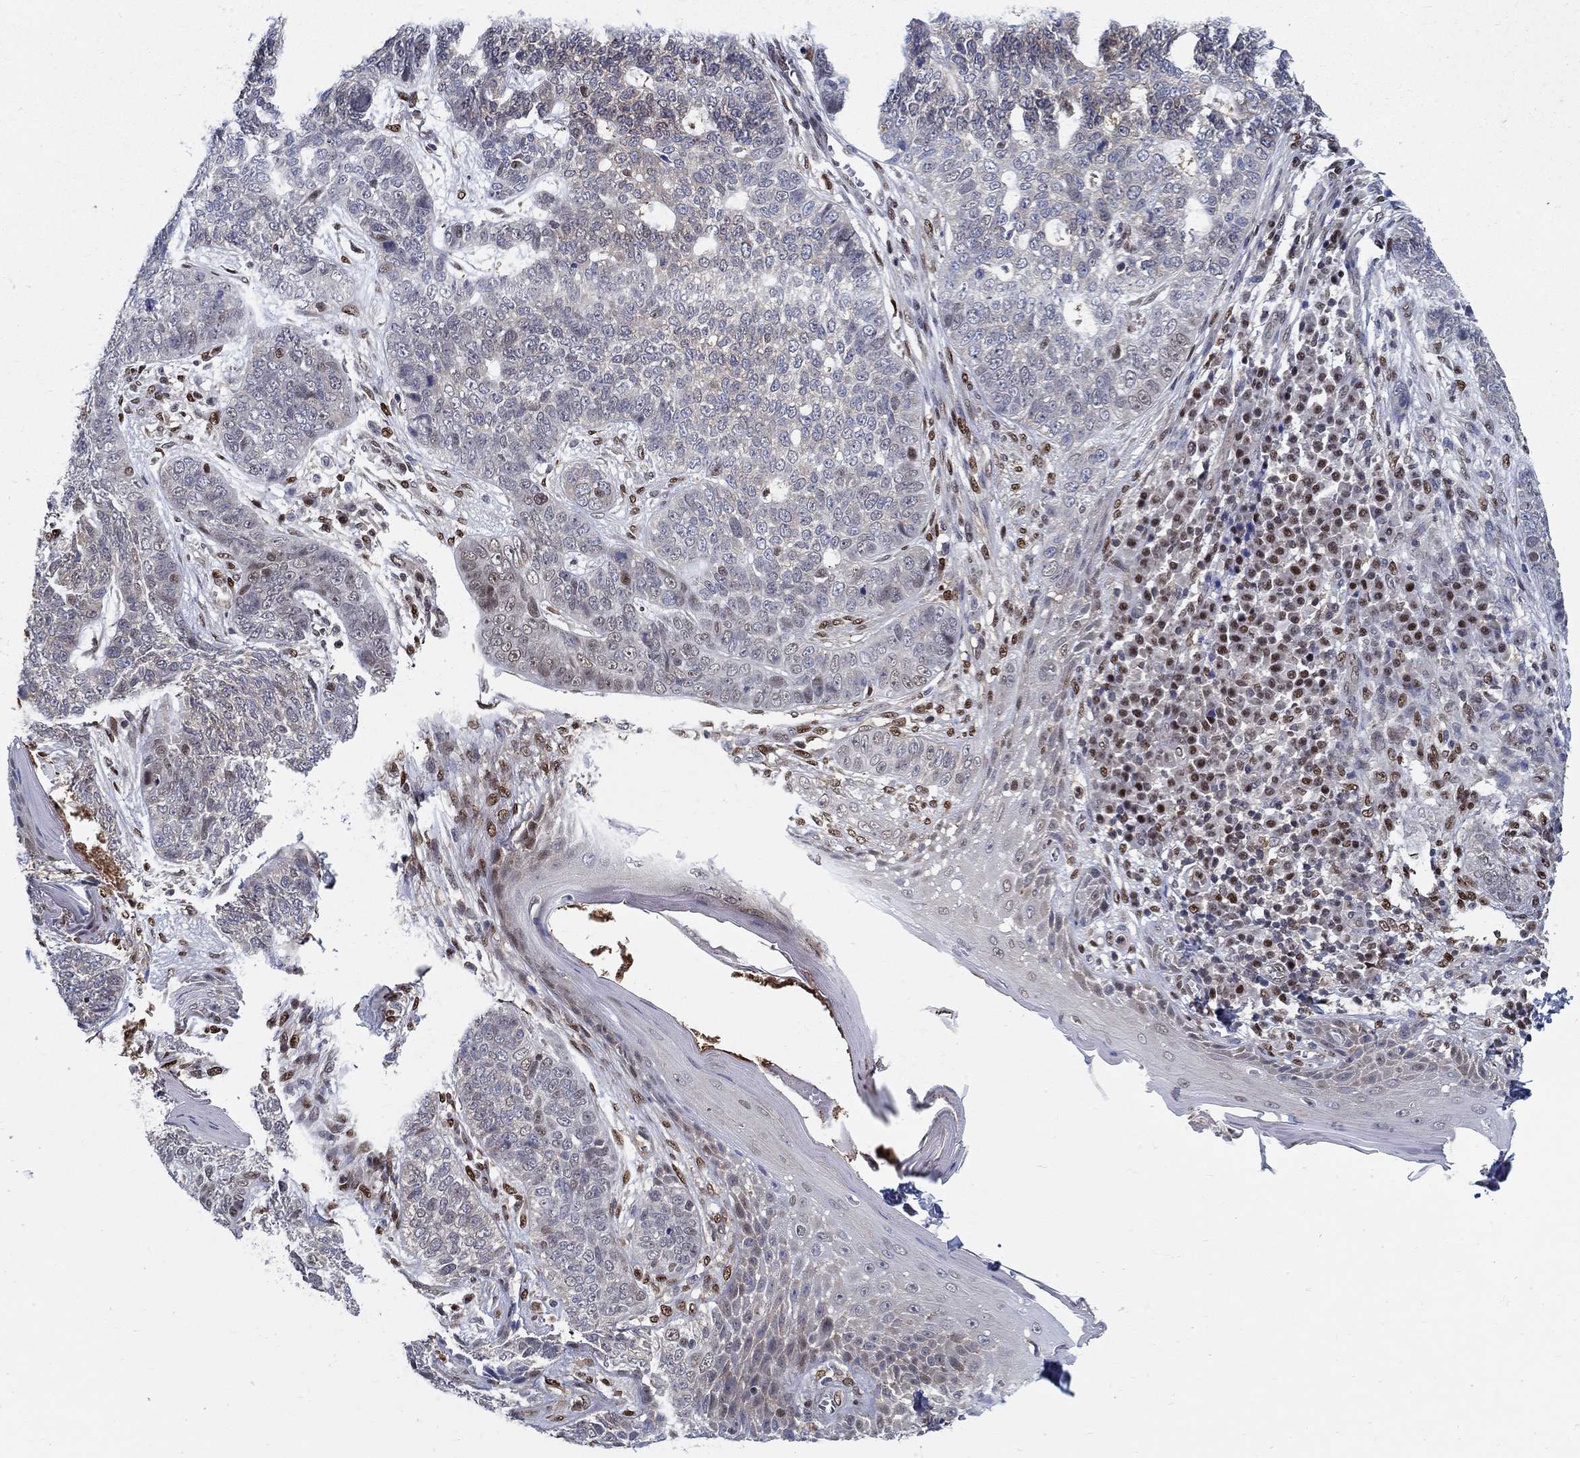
{"staining": {"intensity": "strong", "quantity": "<25%", "location": "nuclear"}, "tissue": "skin cancer", "cell_type": "Tumor cells", "image_type": "cancer", "snomed": [{"axis": "morphology", "description": "Basal cell carcinoma"}, {"axis": "topography", "description": "Skin"}], "caption": "Immunohistochemistry (IHC) image of skin basal cell carcinoma stained for a protein (brown), which displays medium levels of strong nuclear positivity in approximately <25% of tumor cells.", "gene": "ZNF594", "patient": {"sex": "female", "age": 69}}